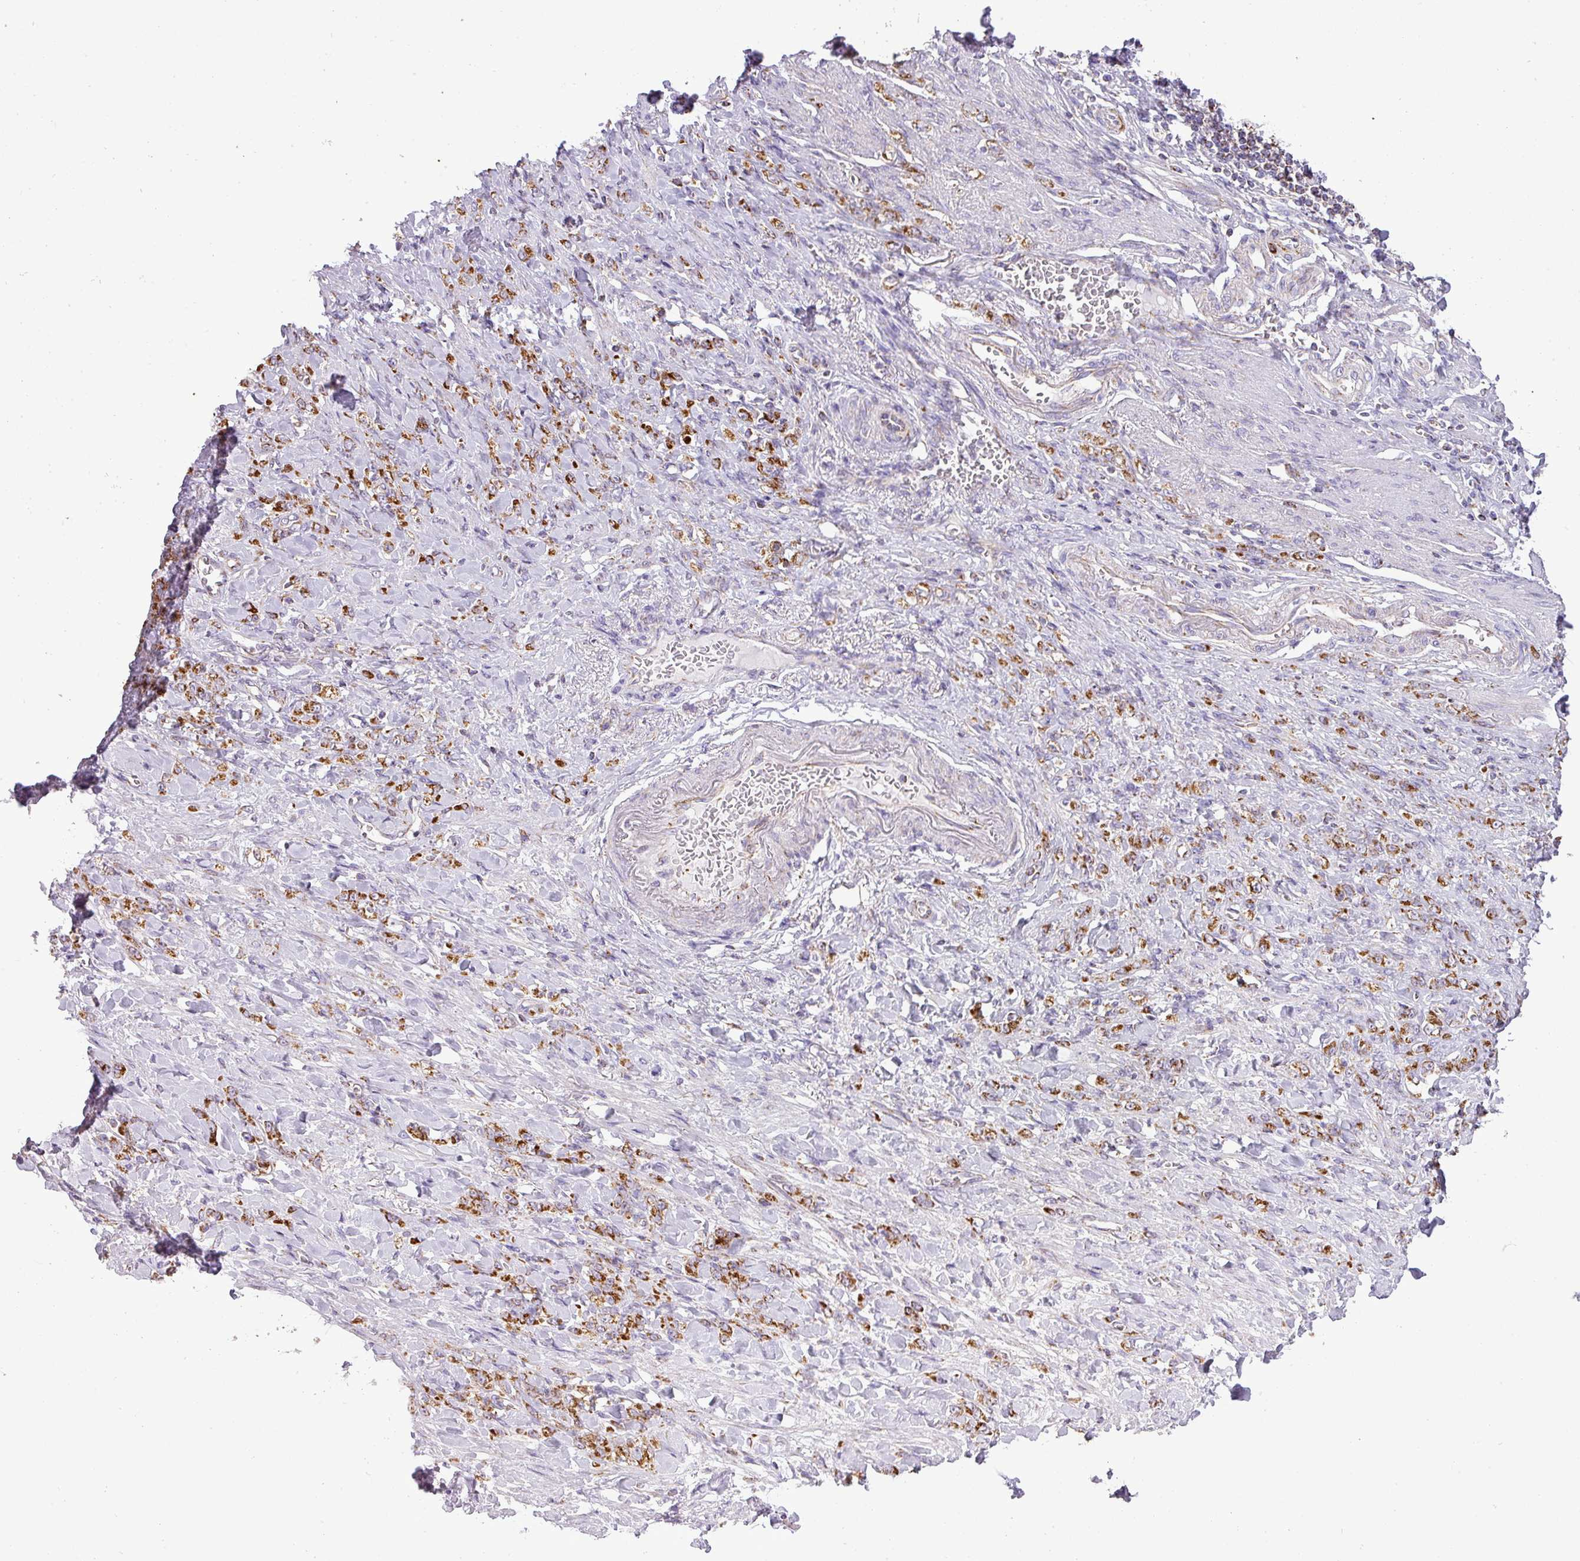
{"staining": {"intensity": "strong", "quantity": ">75%", "location": "cytoplasmic/membranous"}, "tissue": "stomach cancer", "cell_type": "Tumor cells", "image_type": "cancer", "snomed": [{"axis": "morphology", "description": "Normal tissue, NOS"}, {"axis": "morphology", "description": "Adenocarcinoma, NOS"}, {"axis": "topography", "description": "Stomach"}], "caption": "DAB immunohistochemical staining of stomach cancer exhibits strong cytoplasmic/membranous protein staining in about >75% of tumor cells.", "gene": "ZNF81", "patient": {"sex": "male", "age": 82}}